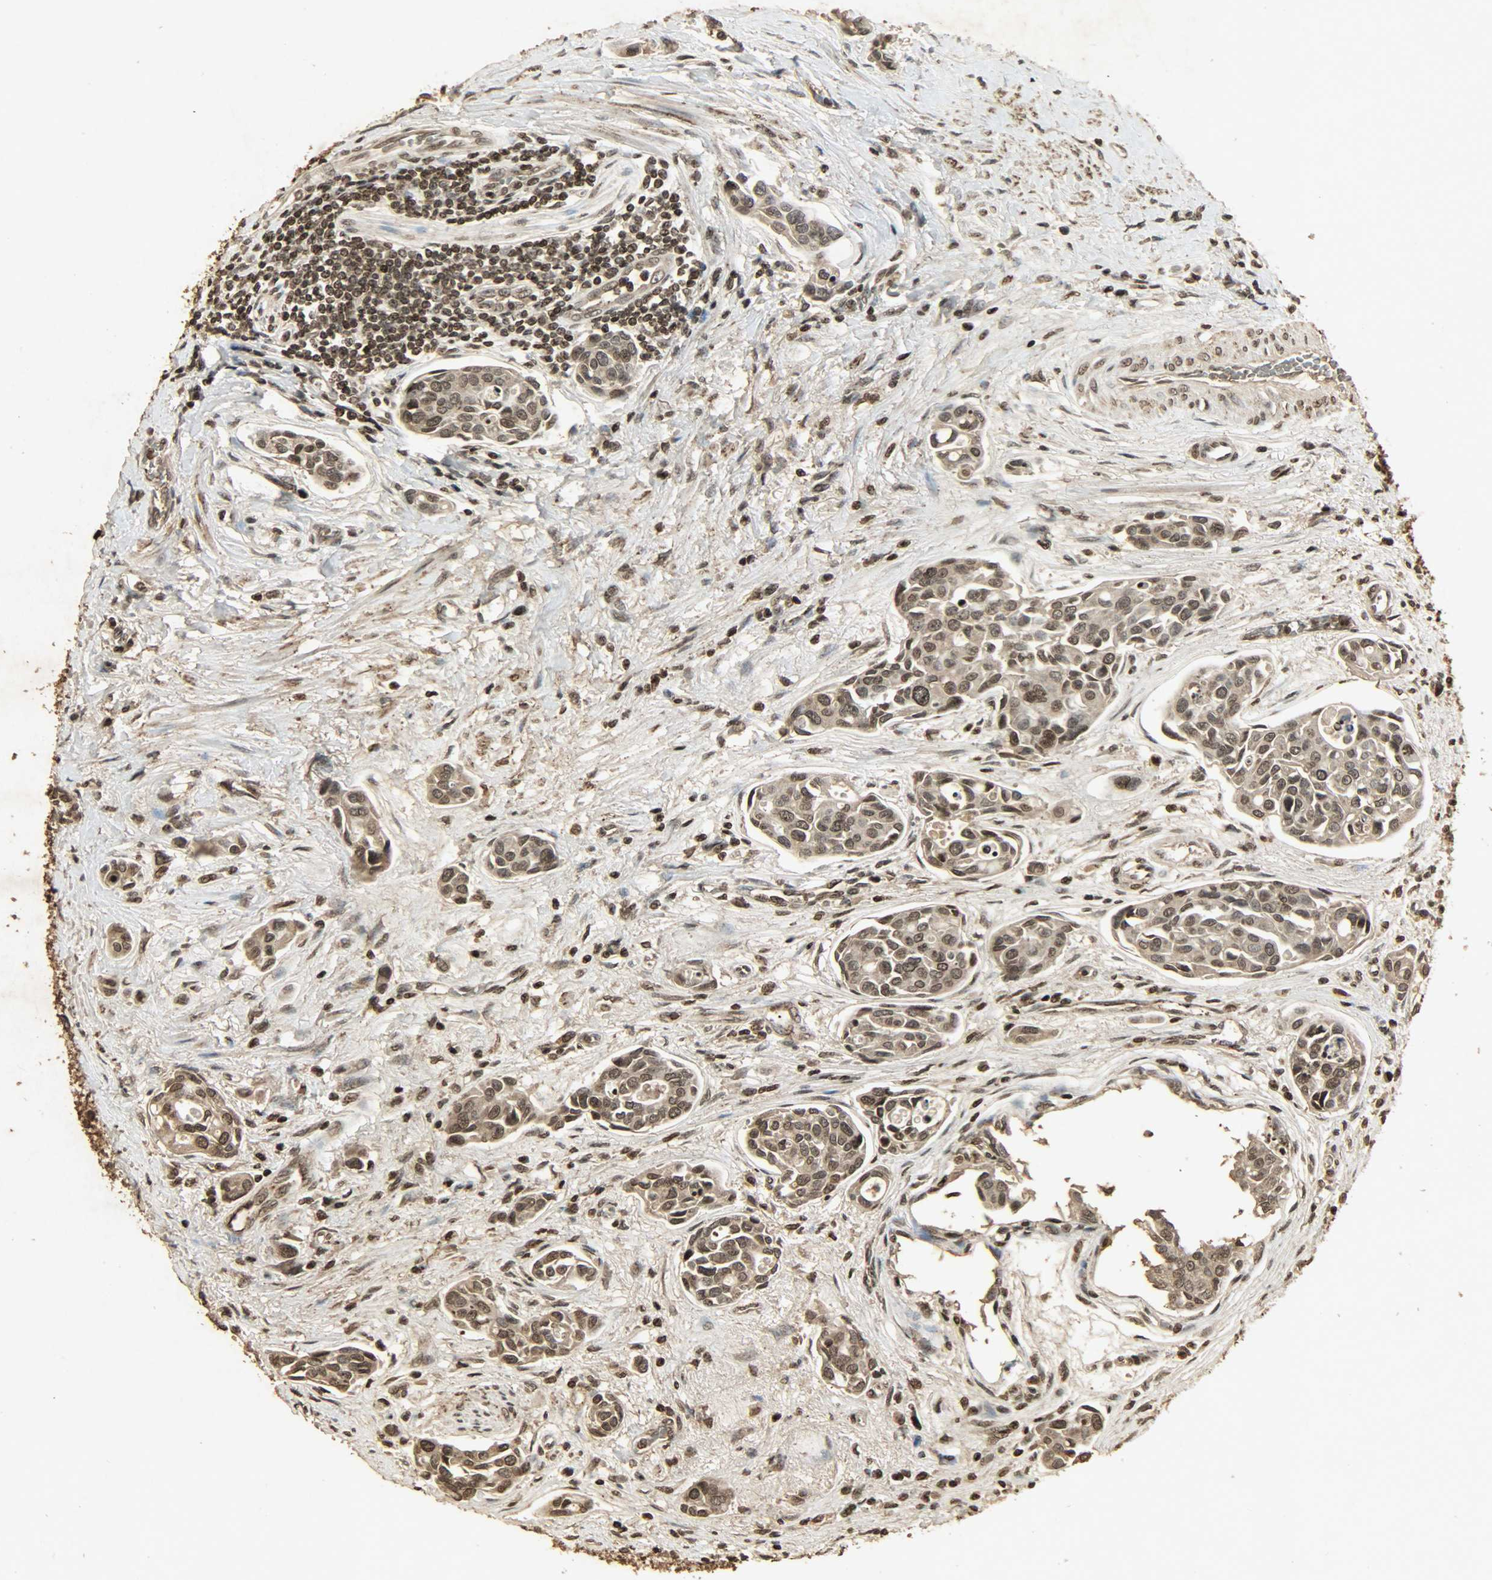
{"staining": {"intensity": "strong", "quantity": ">75%", "location": "cytoplasmic/membranous,nuclear"}, "tissue": "urothelial cancer", "cell_type": "Tumor cells", "image_type": "cancer", "snomed": [{"axis": "morphology", "description": "Urothelial carcinoma, High grade"}, {"axis": "topography", "description": "Urinary bladder"}], "caption": "Urothelial carcinoma (high-grade) stained for a protein (brown) reveals strong cytoplasmic/membranous and nuclear positive staining in approximately >75% of tumor cells.", "gene": "PPP3R1", "patient": {"sex": "male", "age": 78}}